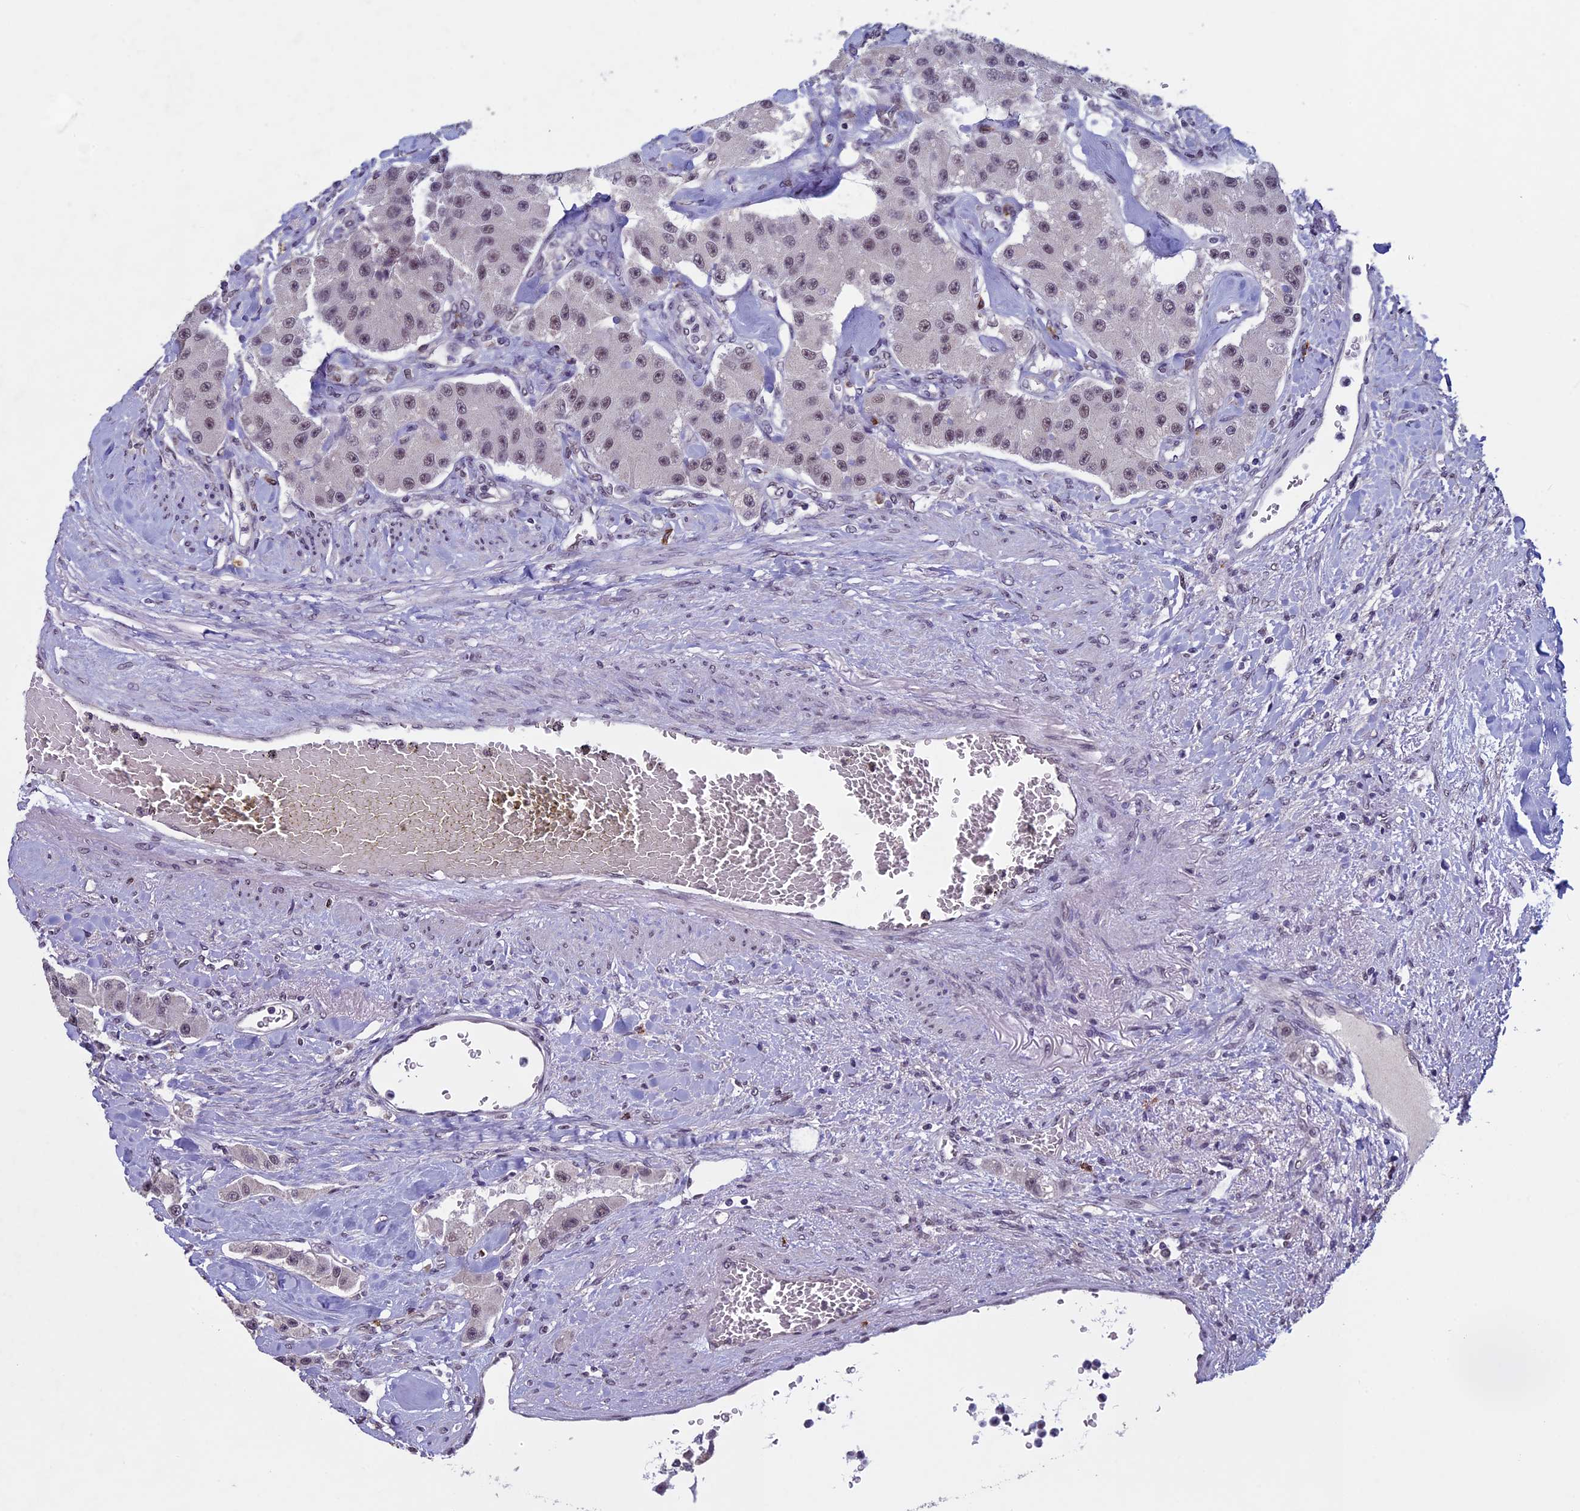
{"staining": {"intensity": "weak", "quantity": "25%-75%", "location": "nuclear"}, "tissue": "carcinoid", "cell_type": "Tumor cells", "image_type": "cancer", "snomed": [{"axis": "morphology", "description": "Carcinoid, malignant, NOS"}, {"axis": "topography", "description": "Pancreas"}], "caption": "Protein analysis of malignant carcinoid tissue exhibits weak nuclear staining in approximately 25%-75% of tumor cells.", "gene": "RNF40", "patient": {"sex": "male", "age": 41}}